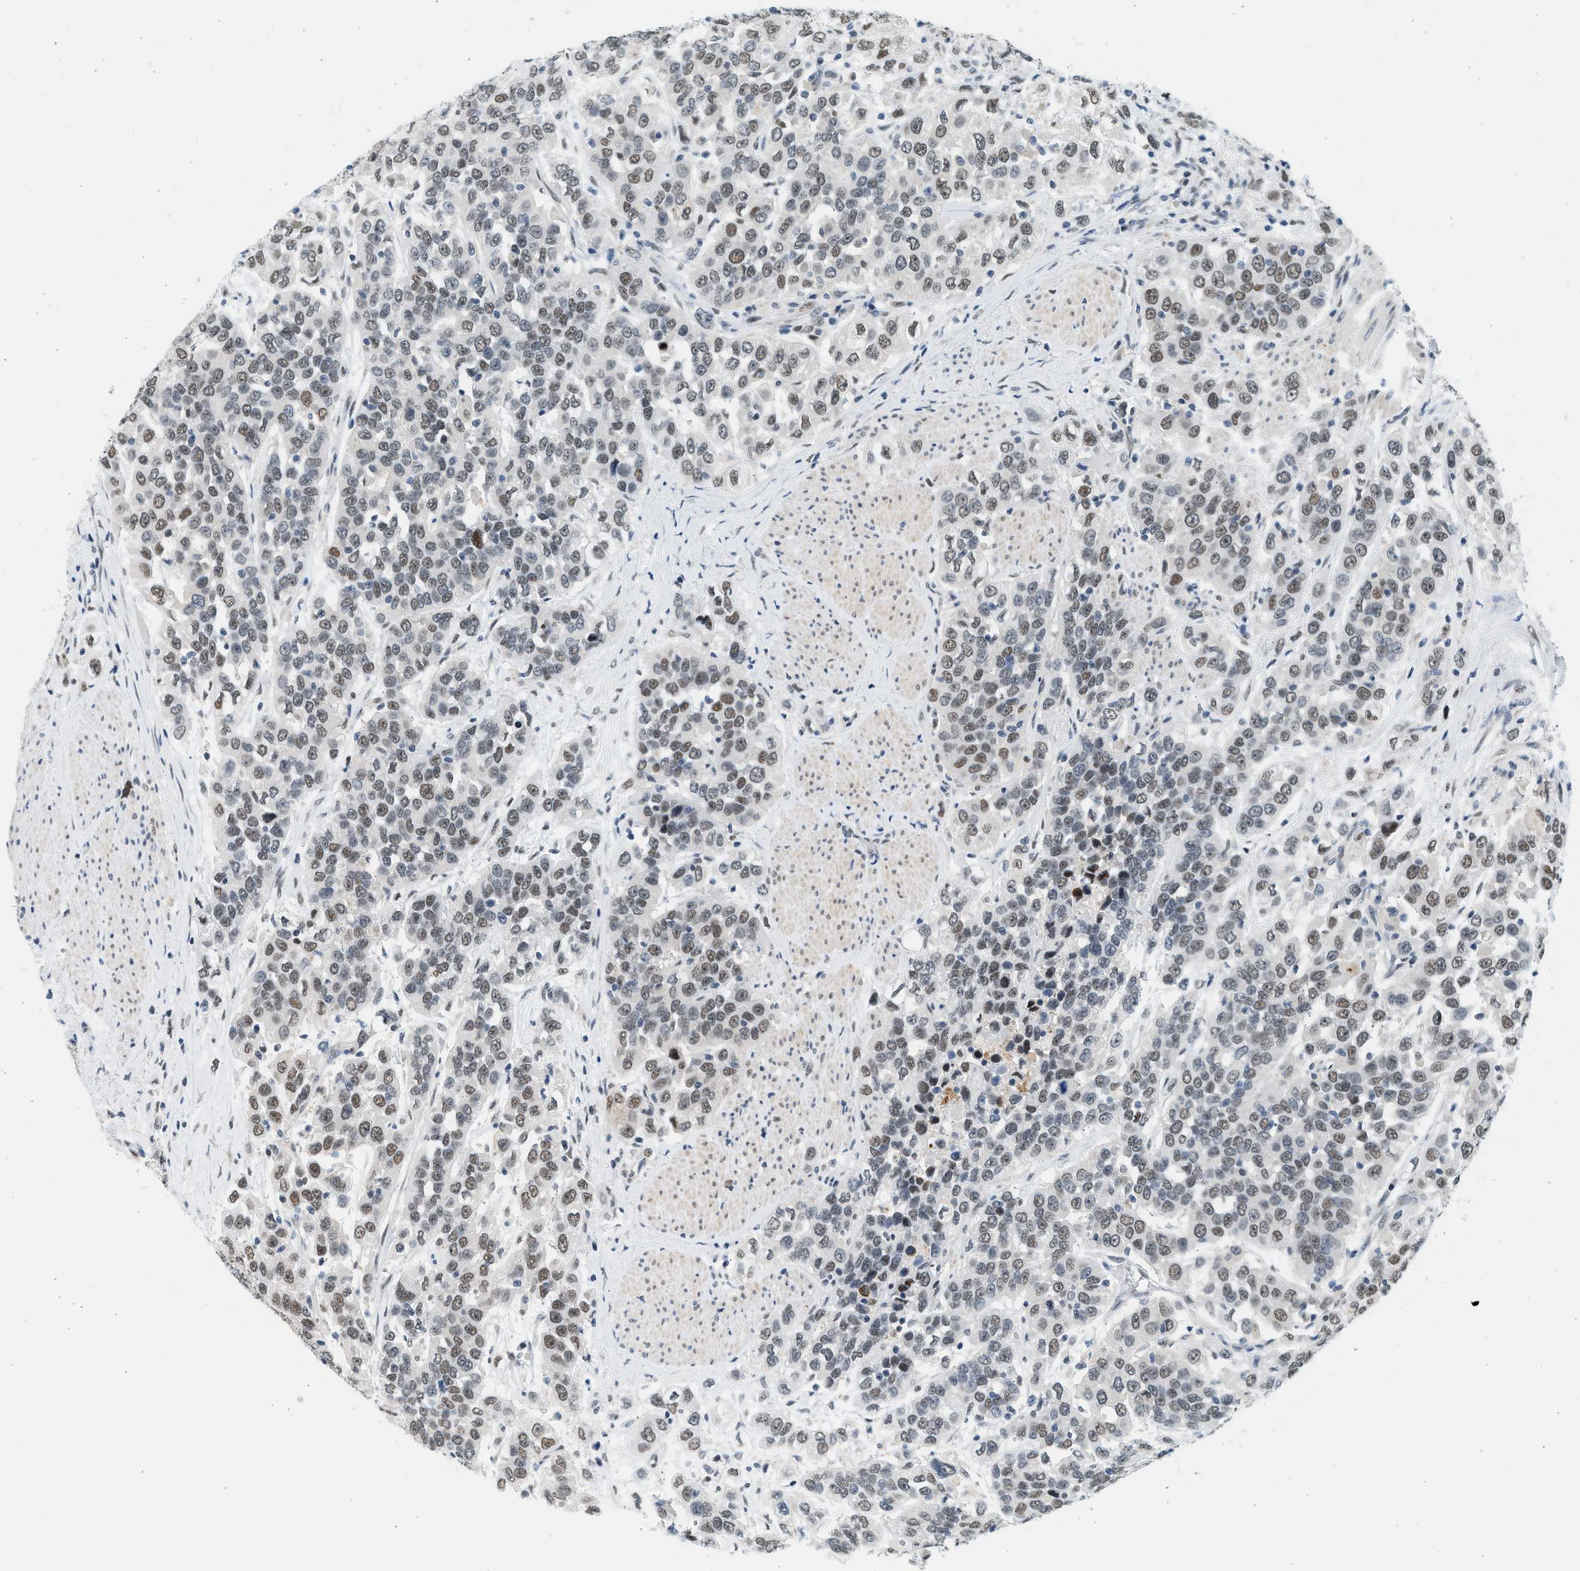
{"staining": {"intensity": "moderate", "quantity": ">75%", "location": "nuclear"}, "tissue": "urothelial cancer", "cell_type": "Tumor cells", "image_type": "cancer", "snomed": [{"axis": "morphology", "description": "Urothelial carcinoma, High grade"}, {"axis": "topography", "description": "Urinary bladder"}], "caption": "Immunohistochemistry staining of urothelial cancer, which exhibits medium levels of moderate nuclear staining in about >75% of tumor cells indicating moderate nuclear protein expression. The staining was performed using DAB (3,3'-diaminobenzidine) (brown) for protein detection and nuclei were counterstained in hematoxylin (blue).", "gene": "HIPK1", "patient": {"sex": "female", "age": 80}}